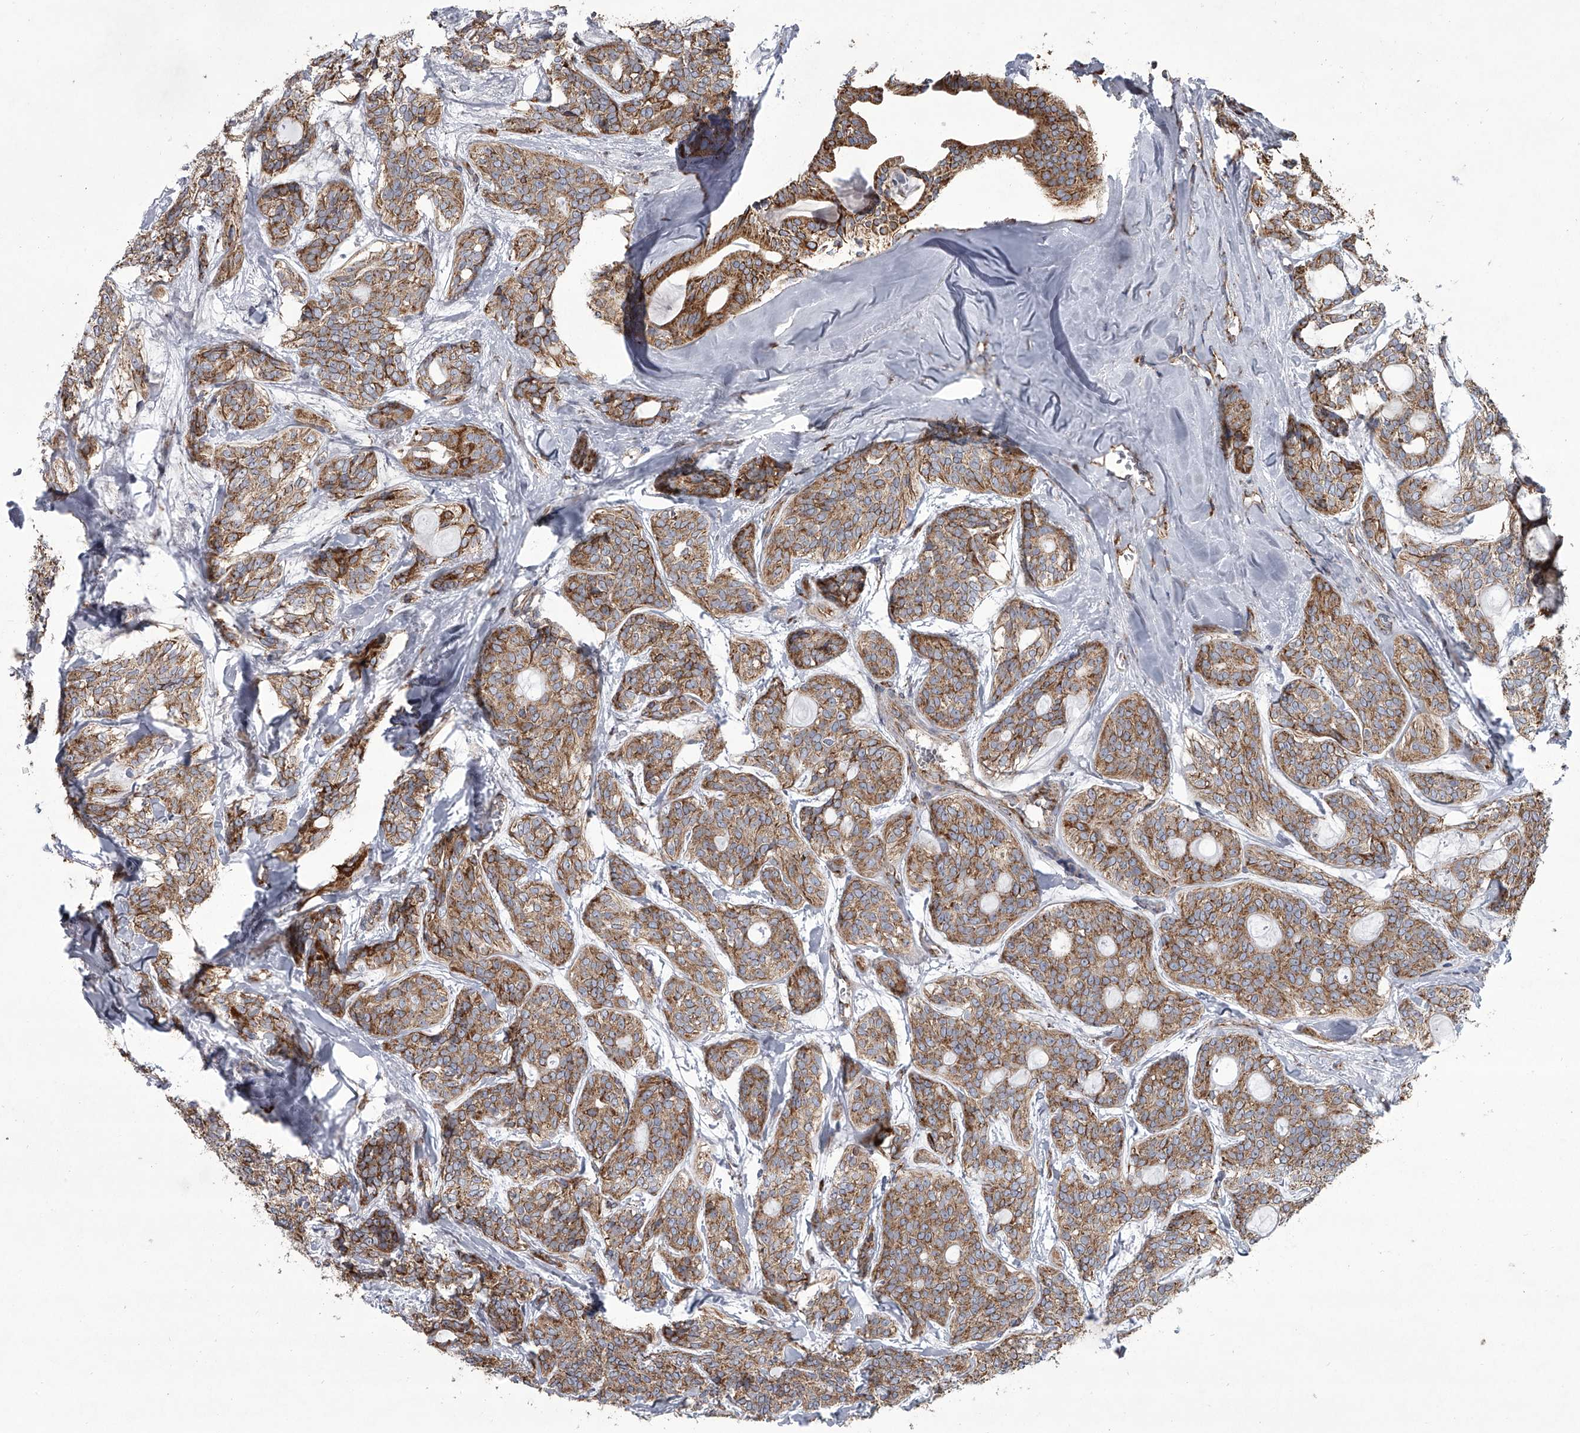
{"staining": {"intensity": "moderate", "quantity": ">75%", "location": "cytoplasmic/membranous"}, "tissue": "head and neck cancer", "cell_type": "Tumor cells", "image_type": "cancer", "snomed": [{"axis": "morphology", "description": "Adenocarcinoma, NOS"}, {"axis": "topography", "description": "Head-Neck"}], "caption": "Immunohistochemical staining of adenocarcinoma (head and neck) exhibits medium levels of moderate cytoplasmic/membranous protein expression in approximately >75% of tumor cells. (Brightfield microscopy of DAB IHC at high magnification).", "gene": "ZC3H15", "patient": {"sex": "male", "age": 66}}